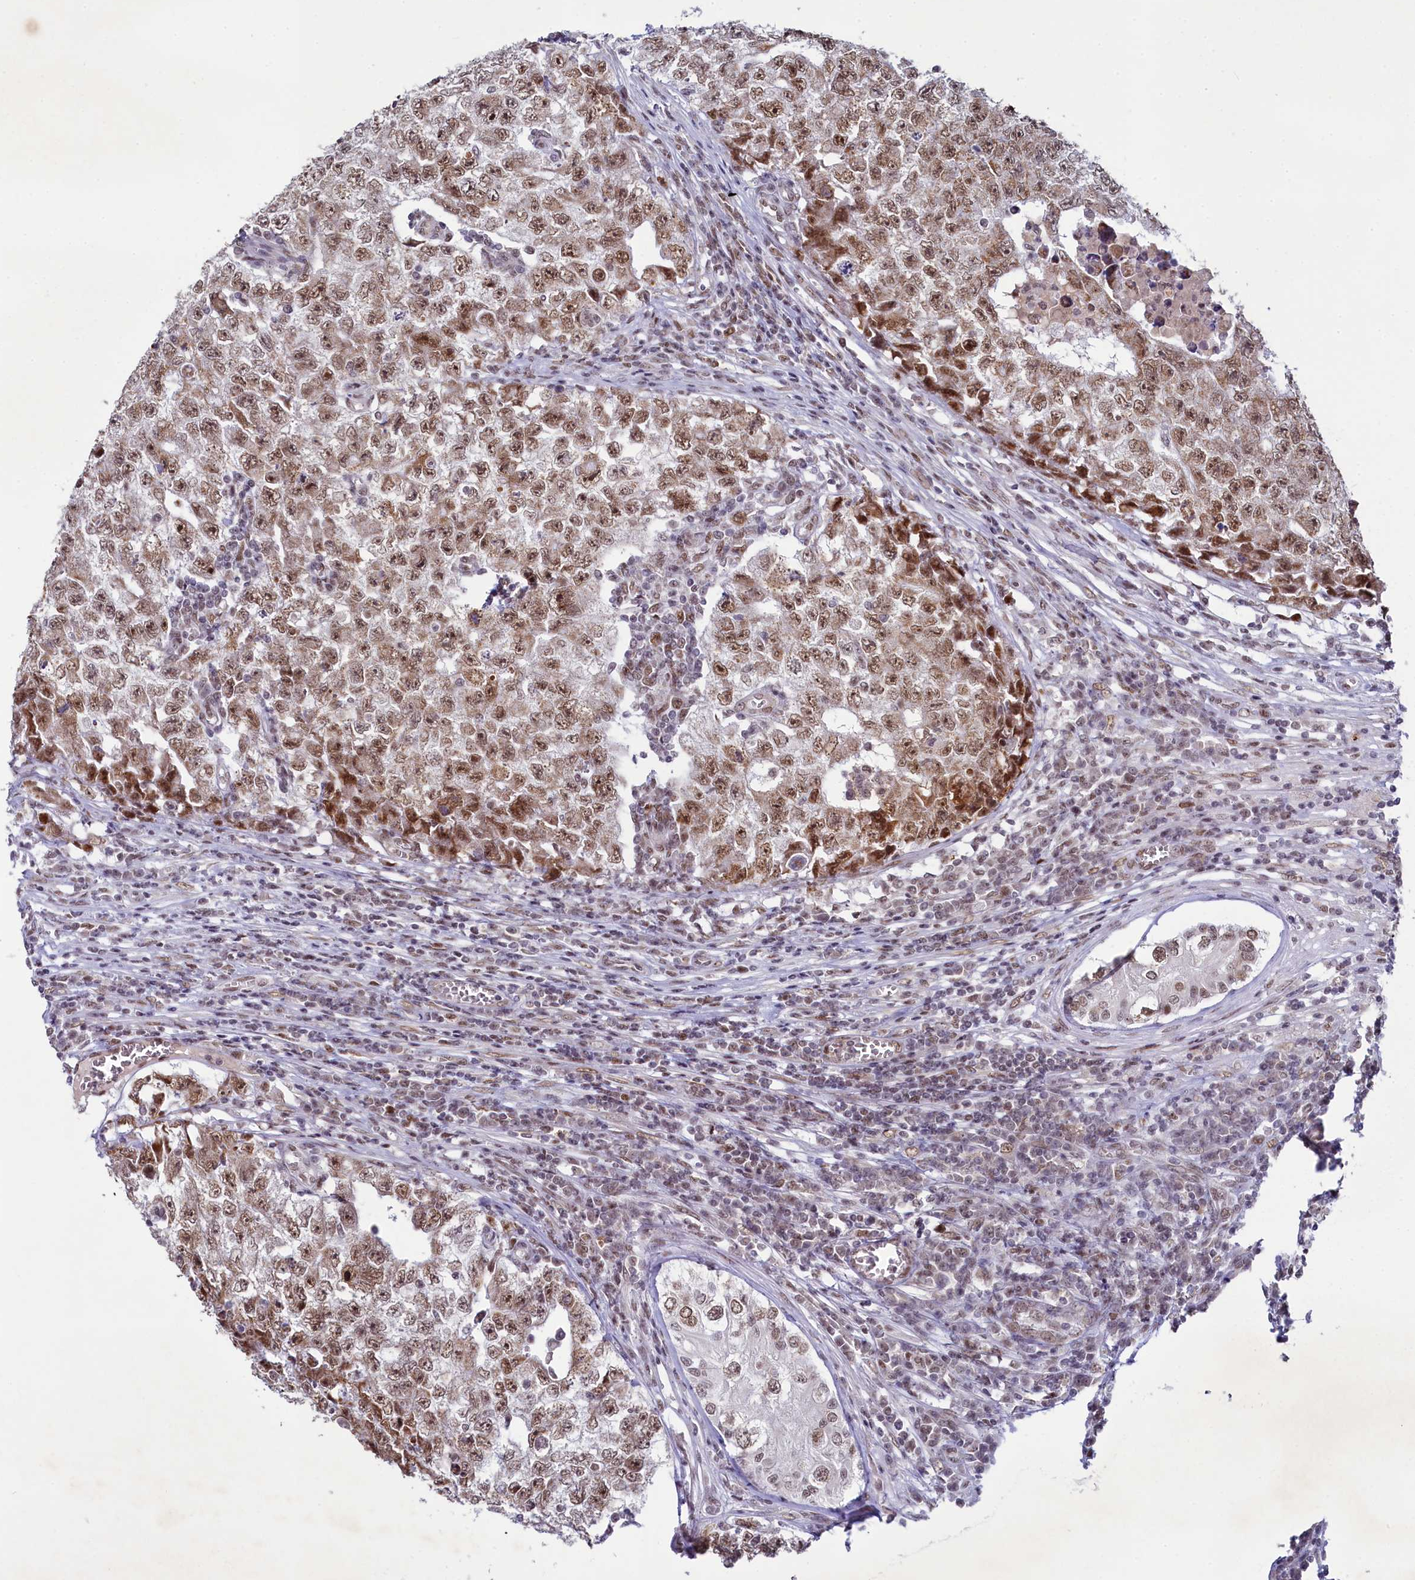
{"staining": {"intensity": "moderate", "quantity": ">75%", "location": "nuclear"}, "tissue": "testis cancer", "cell_type": "Tumor cells", "image_type": "cancer", "snomed": [{"axis": "morphology", "description": "Carcinoma, Embryonal, NOS"}, {"axis": "topography", "description": "Testis"}], "caption": "A micrograph of testis embryonal carcinoma stained for a protein shows moderate nuclear brown staining in tumor cells.", "gene": "PPHLN1", "patient": {"sex": "male", "age": 17}}